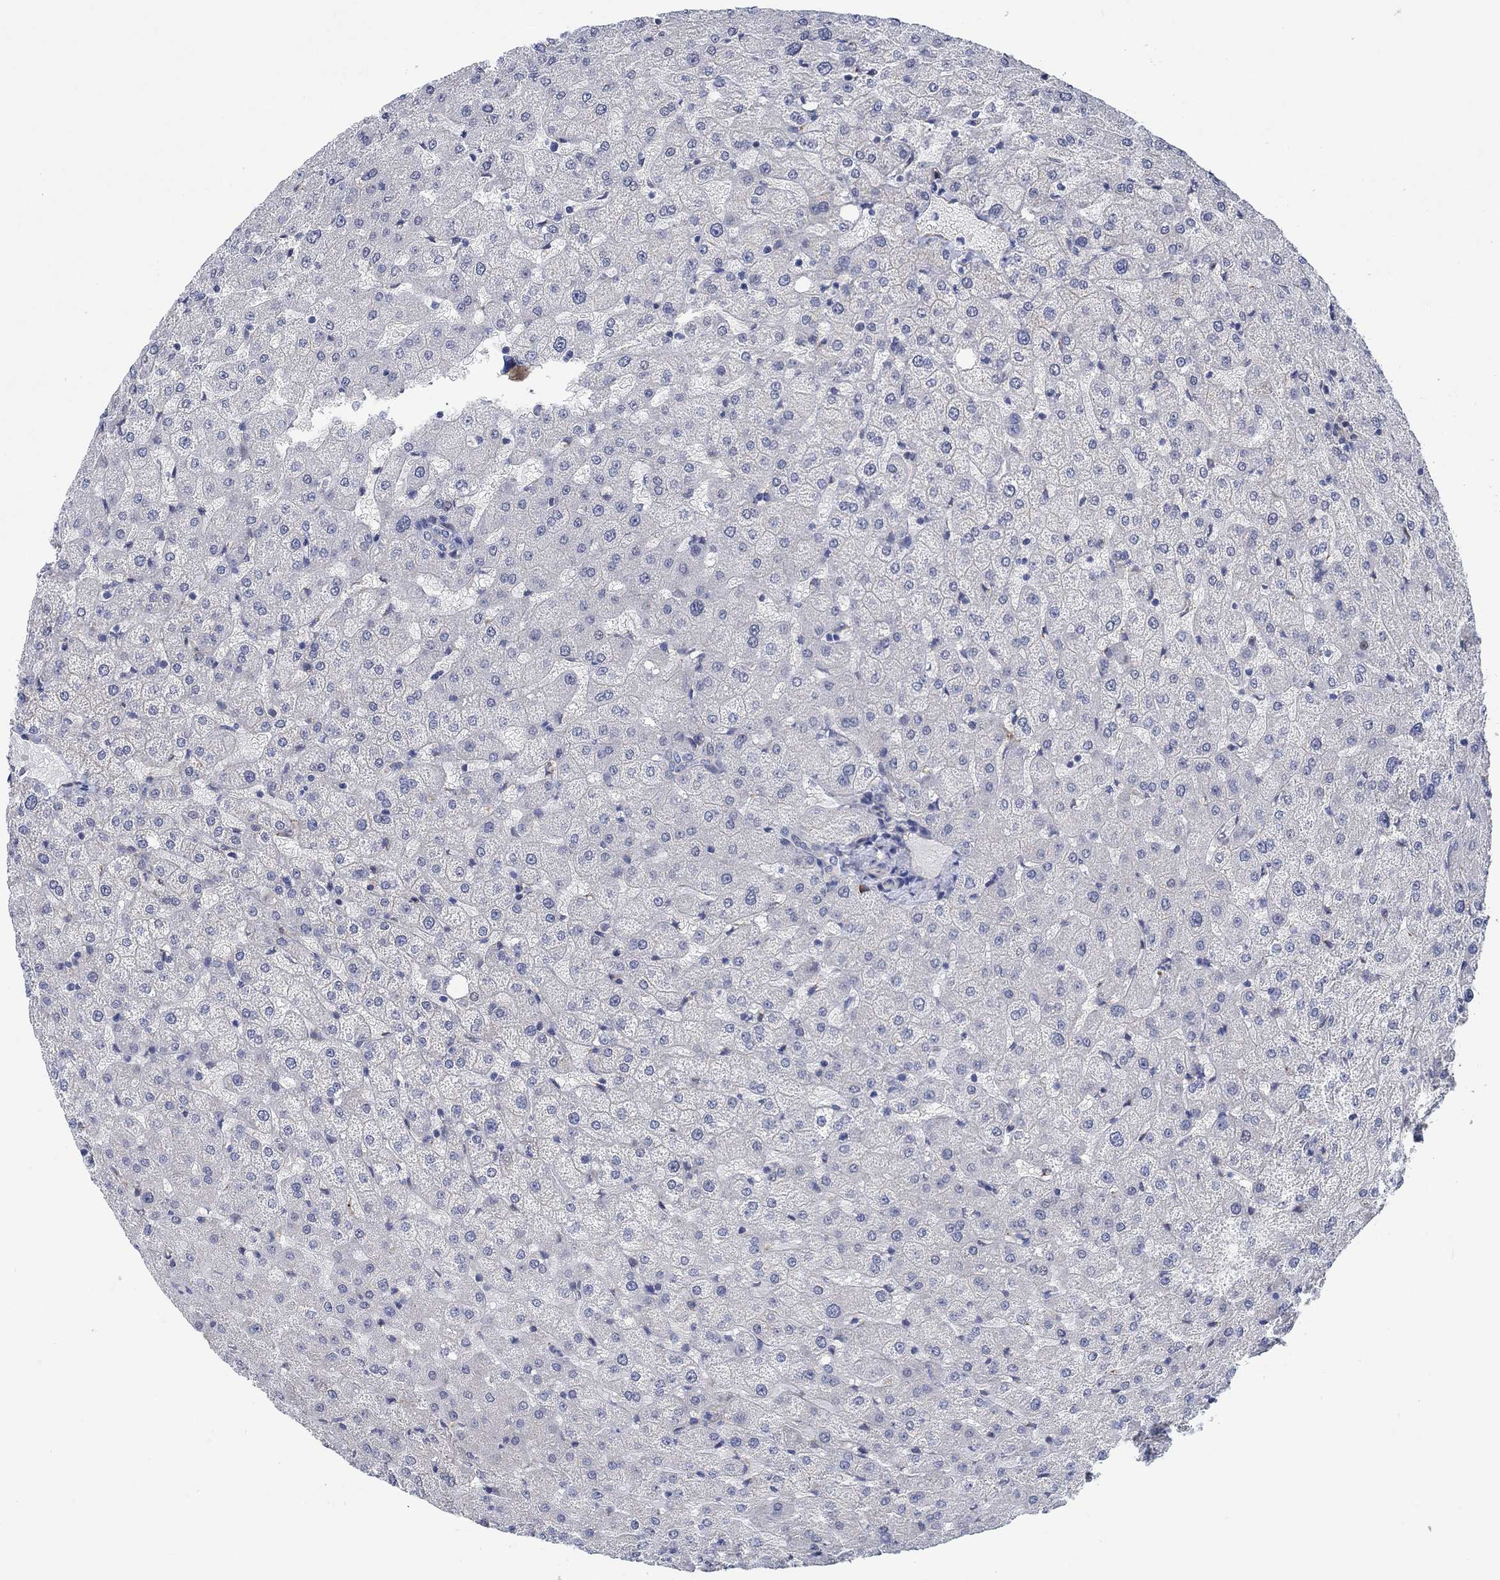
{"staining": {"intensity": "negative", "quantity": "none", "location": "none"}, "tissue": "liver", "cell_type": "Cholangiocytes", "image_type": "normal", "snomed": [{"axis": "morphology", "description": "Normal tissue, NOS"}, {"axis": "topography", "description": "Liver"}], "caption": "Cholangiocytes are negative for protein expression in benign human liver. (DAB (3,3'-diaminobenzidine) immunohistochemistry (IHC) visualized using brightfield microscopy, high magnification).", "gene": "KCNH8", "patient": {"sex": "female", "age": 50}}